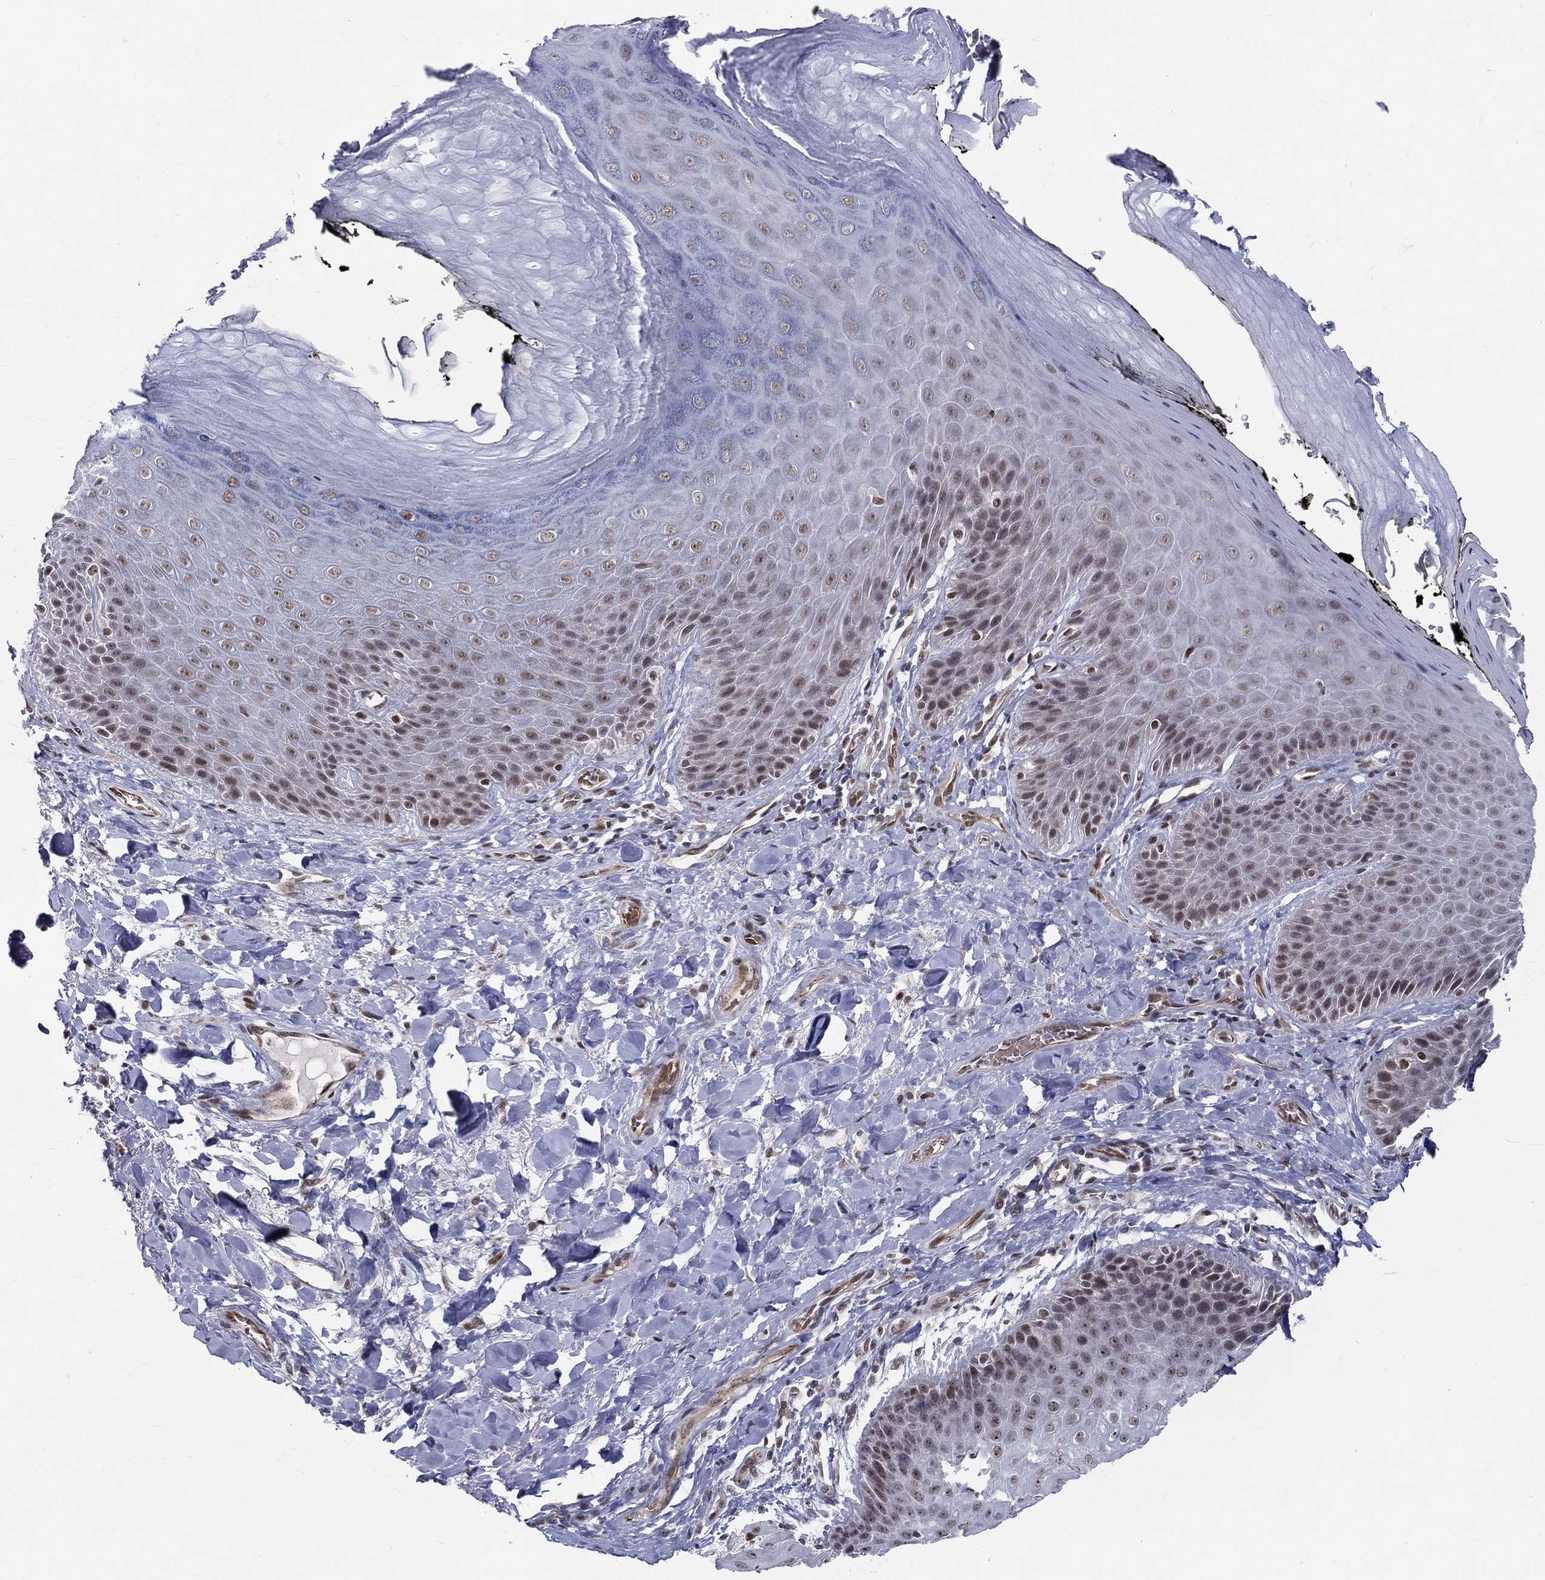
{"staining": {"intensity": "moderate", "quantity": "<25%", "location": "nuclear"}, "tissue": "skin", "cell_type": "Epidermal cells", "image_type": "normal", "snomed": [{"axis": "morphology", "description": "Normal tissue, NOS"}, {"axis": "topography", "description": "Anal"}, {"axis": "topography", "description": "Peripheral nerve tissue"}], "caption": "Moderate nuclear expression is identified in approximately <25% of epidermal cells in benign skin. (Stains: DAB in brown, nuclei in blue, Microscopy: brightfield microscopy at high magnification).", "gene": "ZBED1", "patient": {"sex": "male", "age": 53}}